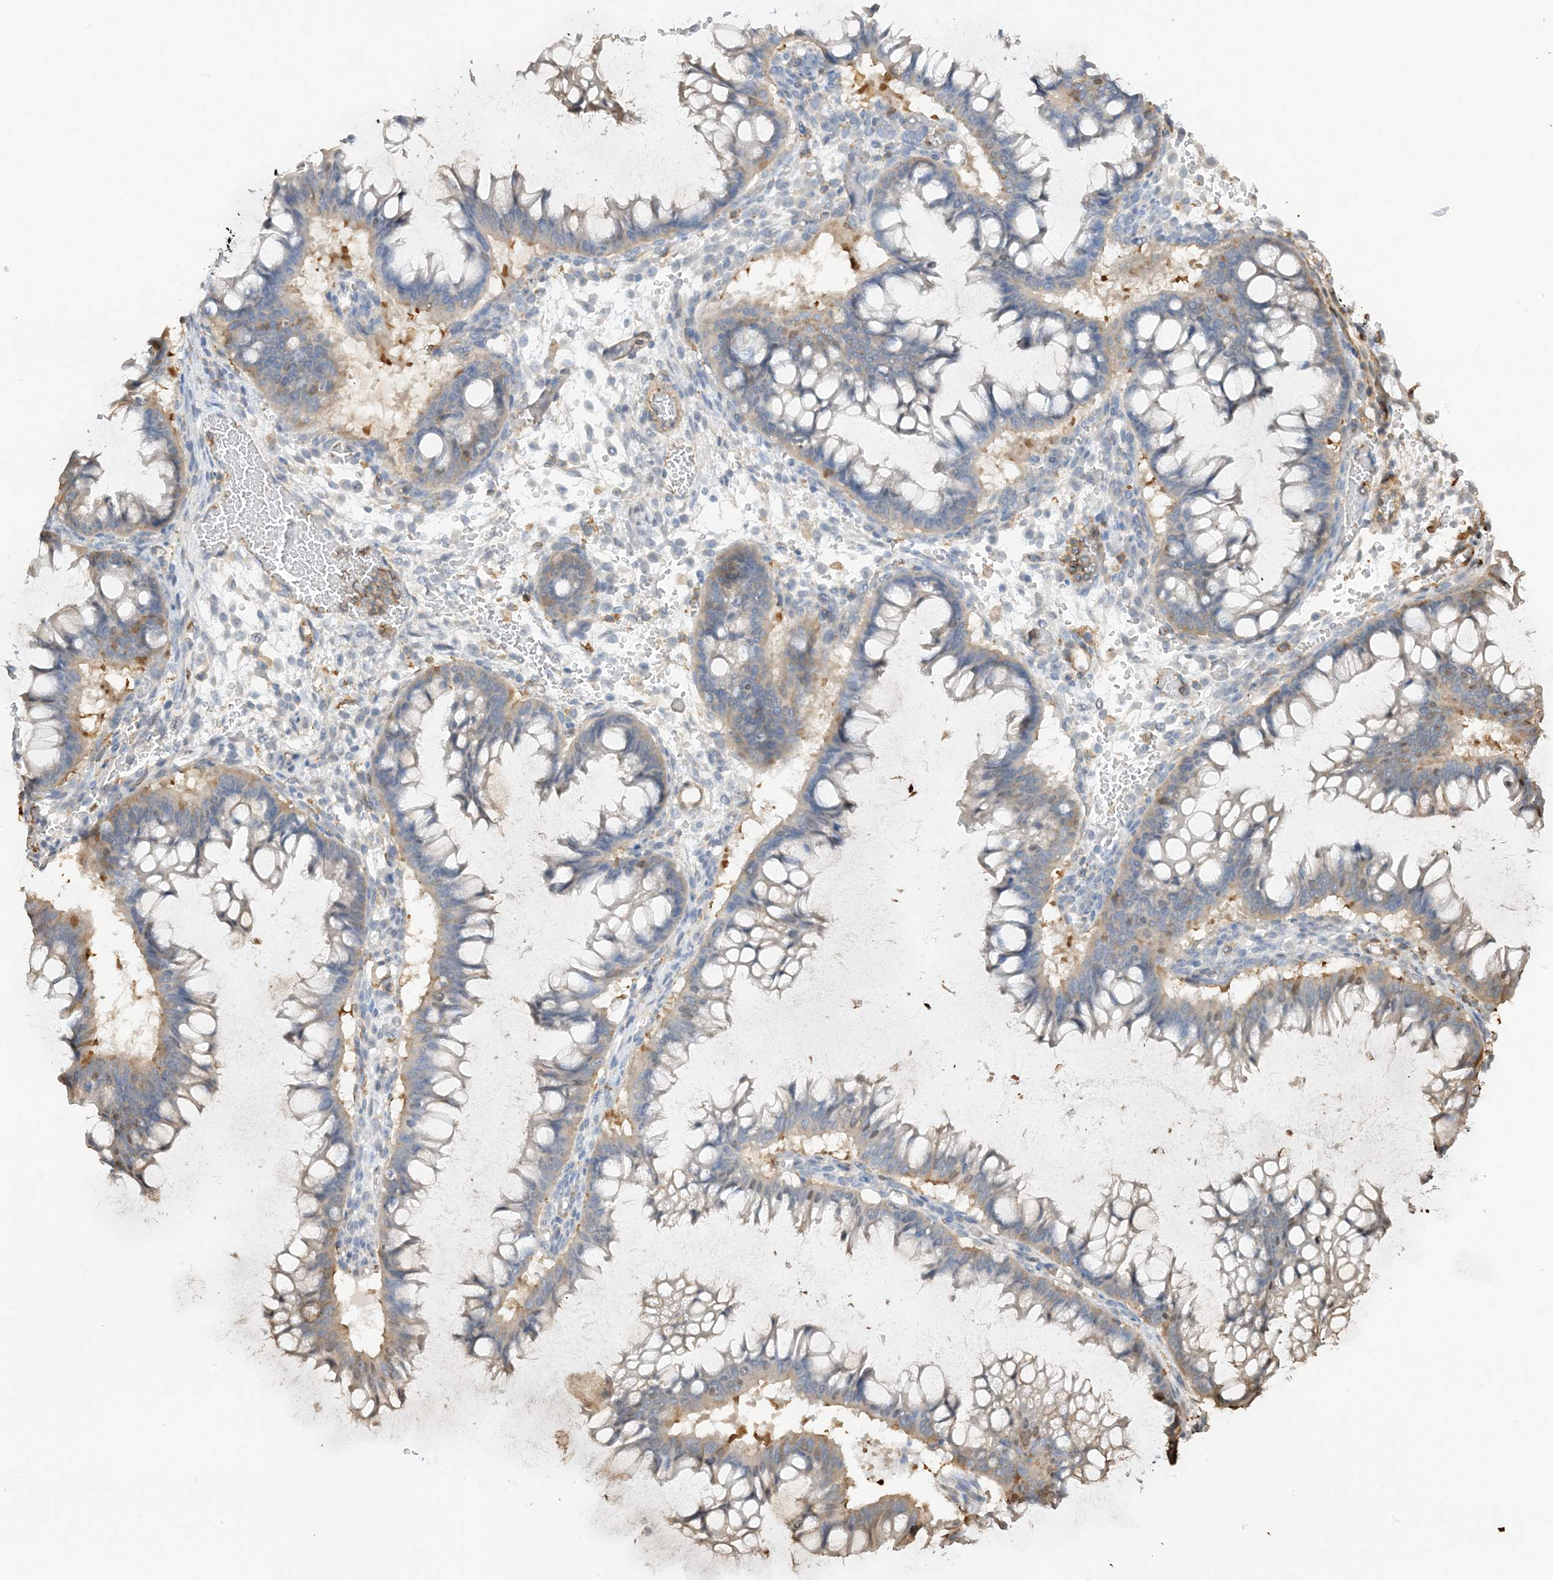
{"staining": {"intensity": "weak", "quantity": "<25%", "location": "cytoplasmic/membranous"}, "tissue": "ovarian cancer", "cell_type": "Tumor cells", "image_type": "cancer", "snomed": [{"axis": "morphology", "description": "Cystadenocarcinoma, mucinous, NOS"}, {"axis": "topography", "description": "Ovary"}], "caption": "Tumor cells show no significant protein staining in ovarian mucinous cystadenocarcinoma.", "gene": "PHACTR2", "patient": {"sex": "female", "age": 73}}